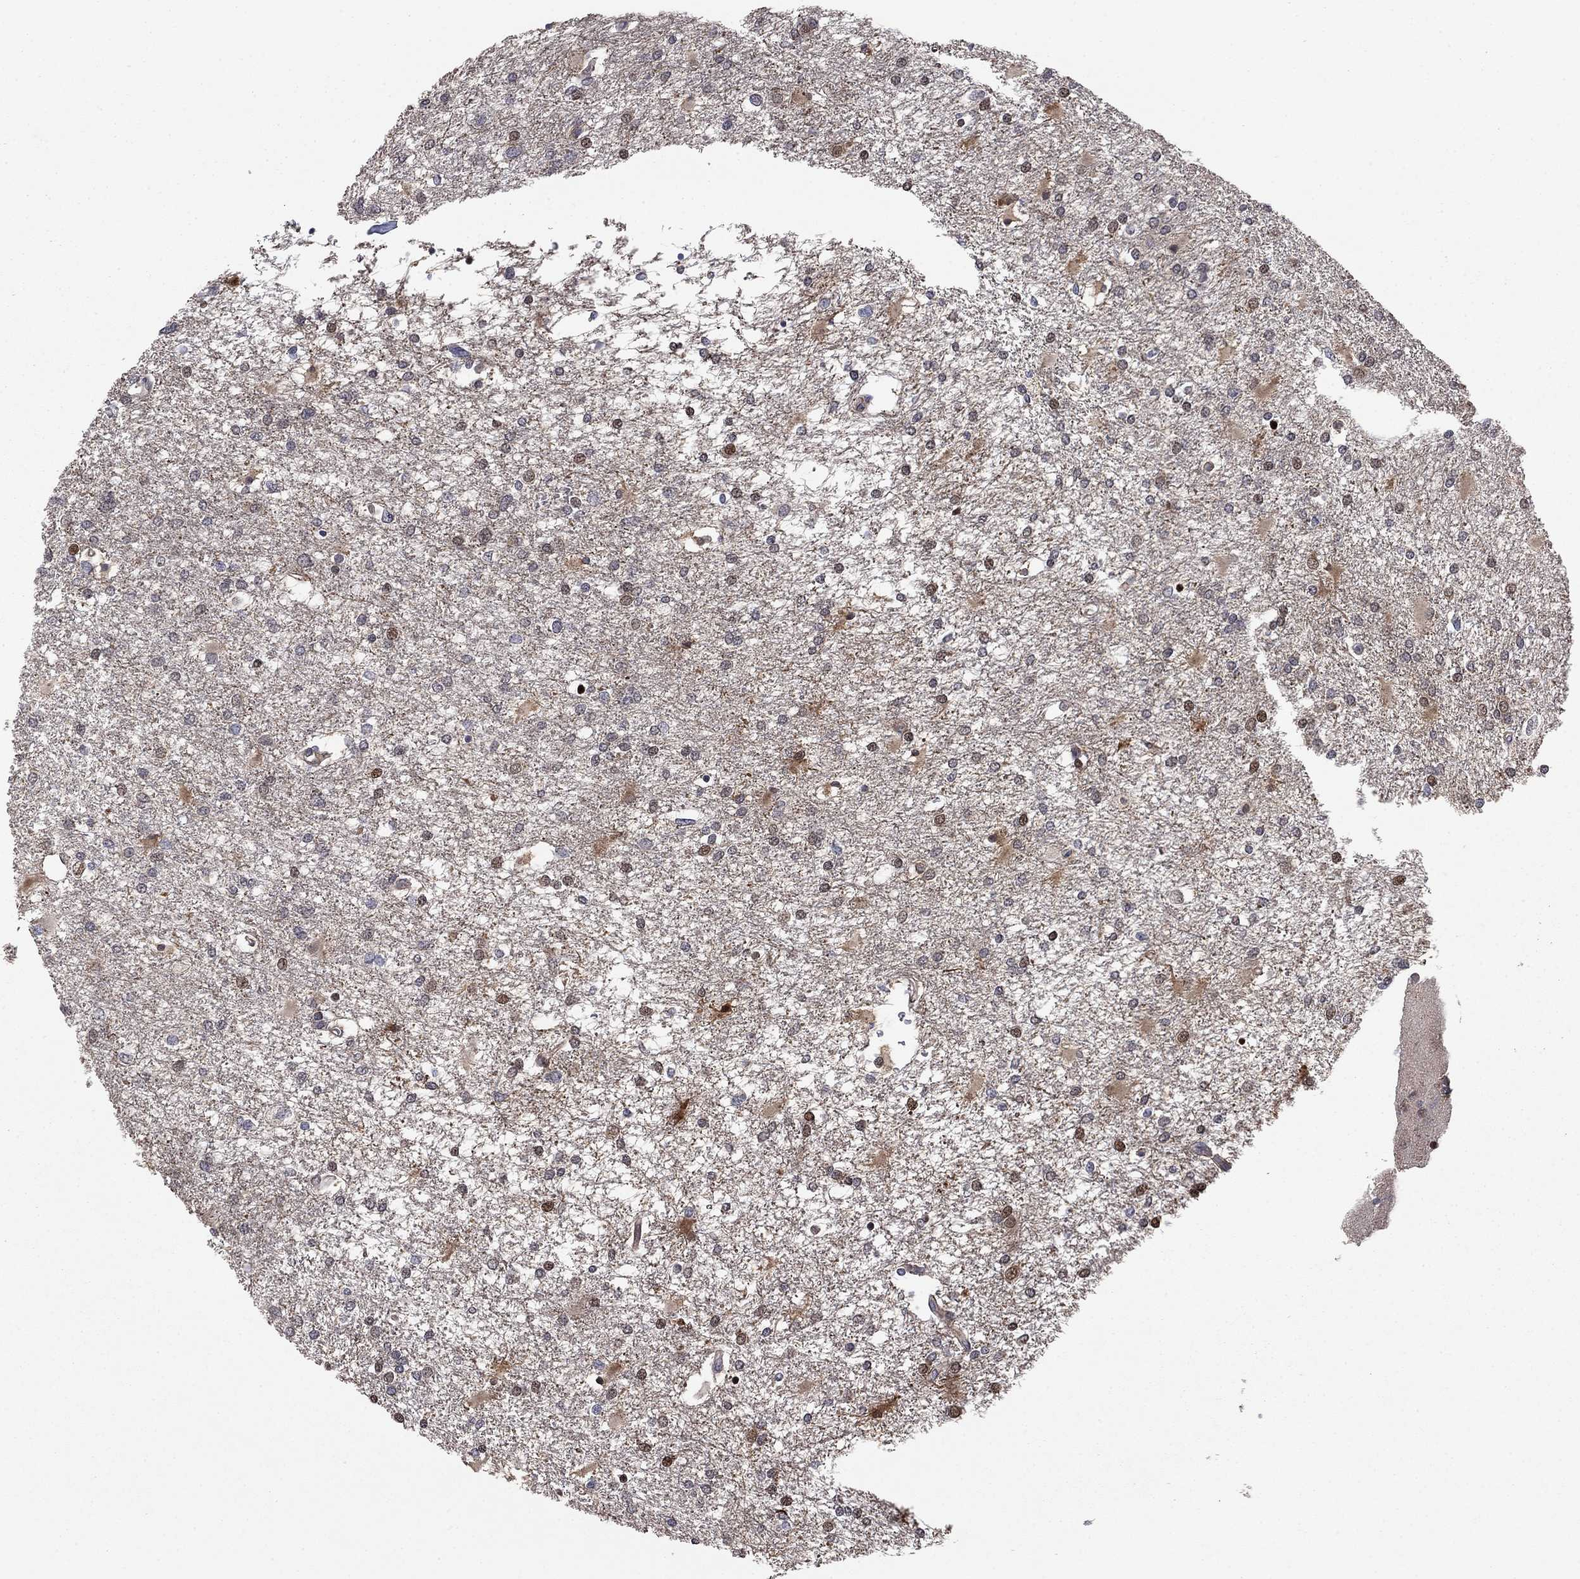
{"staining": {"intensity": "moderate", "quantity": "<25%", "location": "nuclear"}, "tissue": "glioma", "cell_type": "Tumor cells", "image_type": "cancer", "snomed": [{"axis": "morphology", "description": "Glioma, malignant, High grade"}, {"axis": "topography", "description": "Cerebral cortex"}], "caption": "Glioma stained with DAB (3,3'-diaminobenzidine) immunohistochemistry shows low levels of moderate nuclear staining in about <25% of tumor cells. (DAB = brown stain, brightfield microscopy at high magnification).", "gene": "BCL11A", "patient": {"sex": "male", "age": 79}}